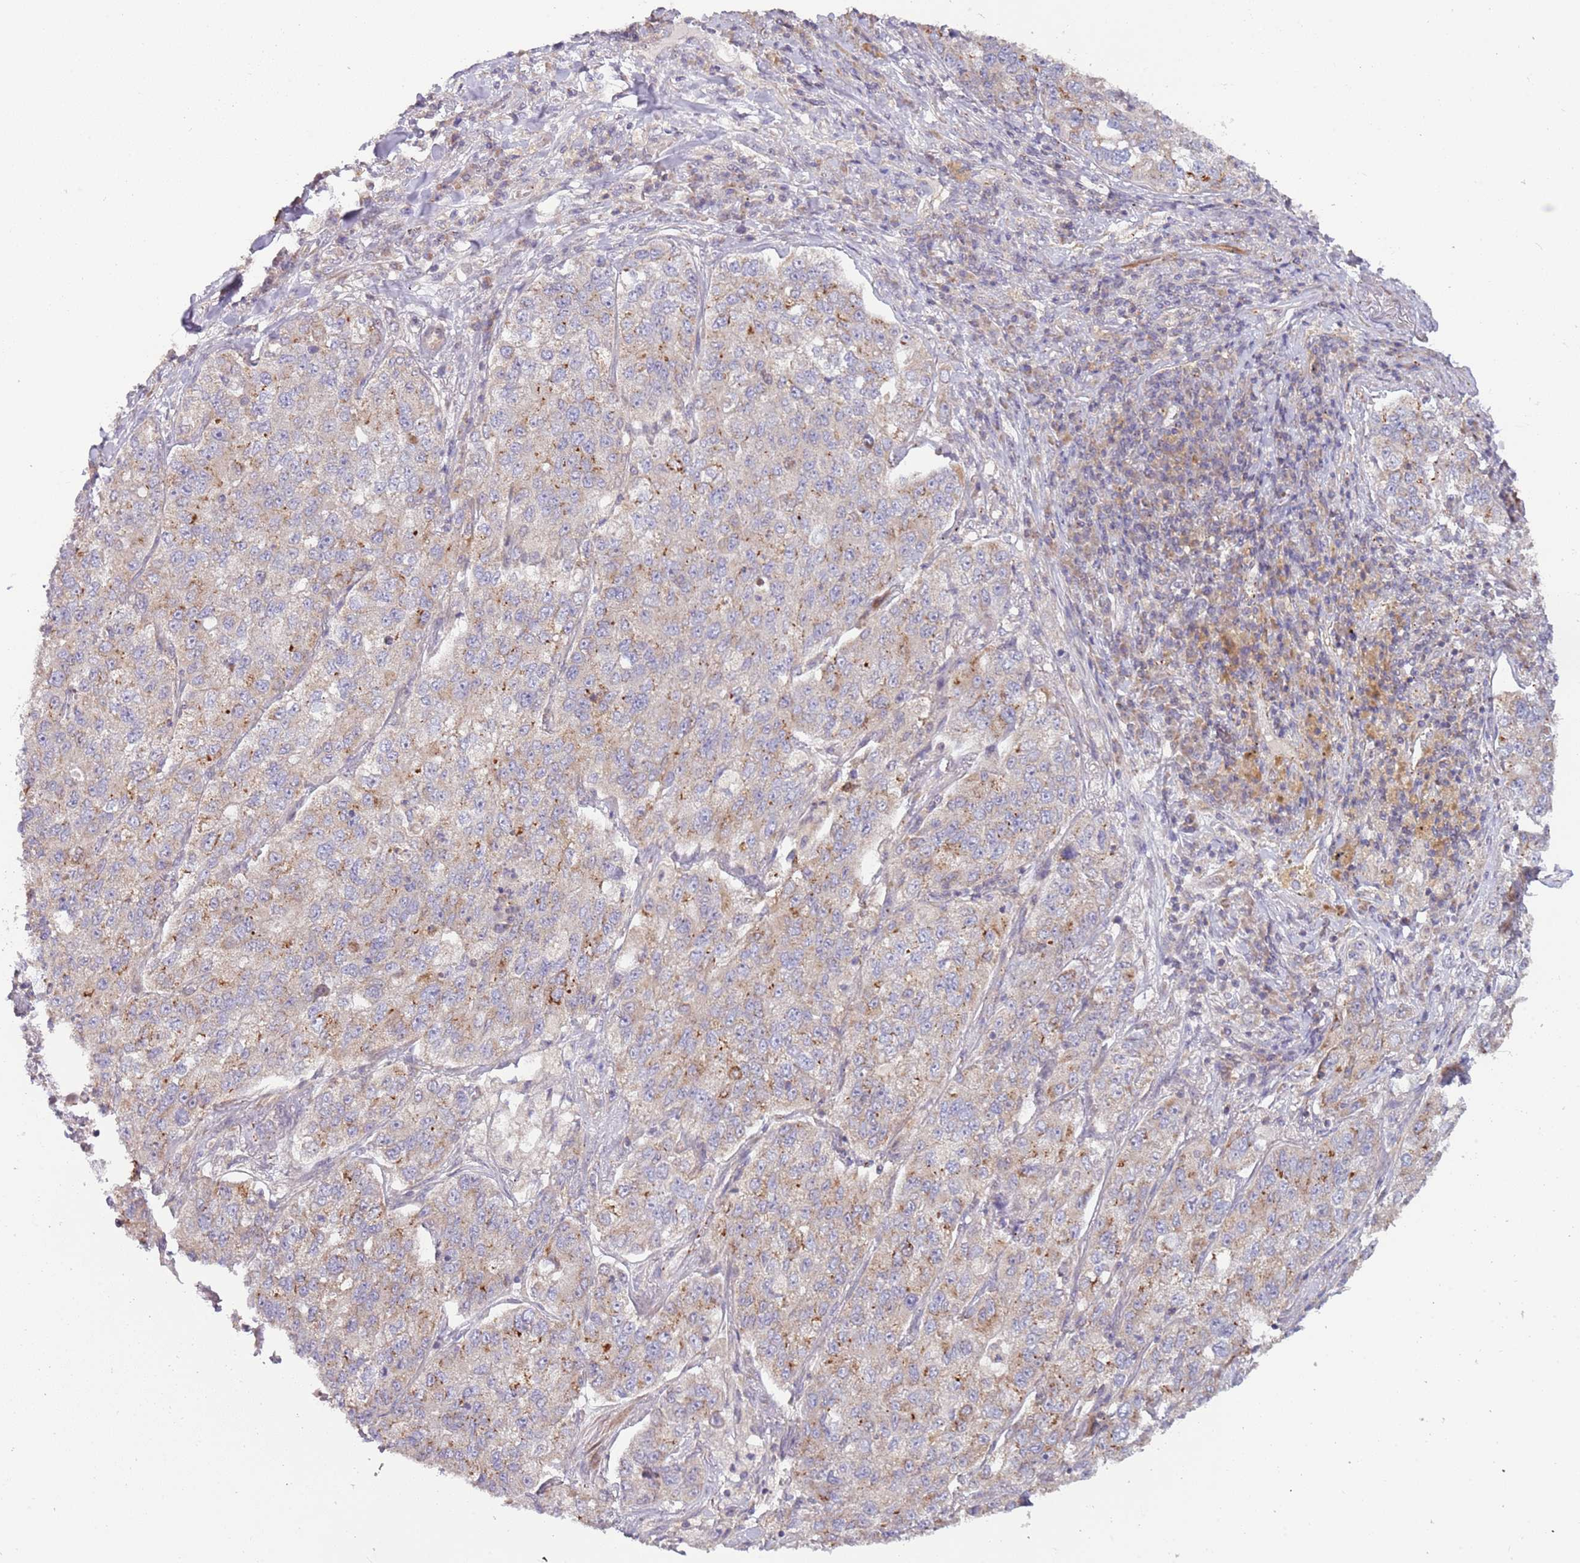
{"staining": {"intensity": "weak", "quantity": "25%-75%", "location": "cytoplasmic/membranous"}, "tissue": "lung cancer", "cell_type": "Tumor cells", "image_type": "cancer", "snomed": [{"axis": "morphology", "description": "Adenocarcinoma, NOS"}, {"axis": "topography", "description": "Lung"}], "caption": "Brown immunohistochemical staining in human lung cancer exhibits weak cytoplasmic/membranous positivity in about 25%-75% of tumor cells.", "gene": "DTD2", "patient": {"sex": "male", "age": 49}}